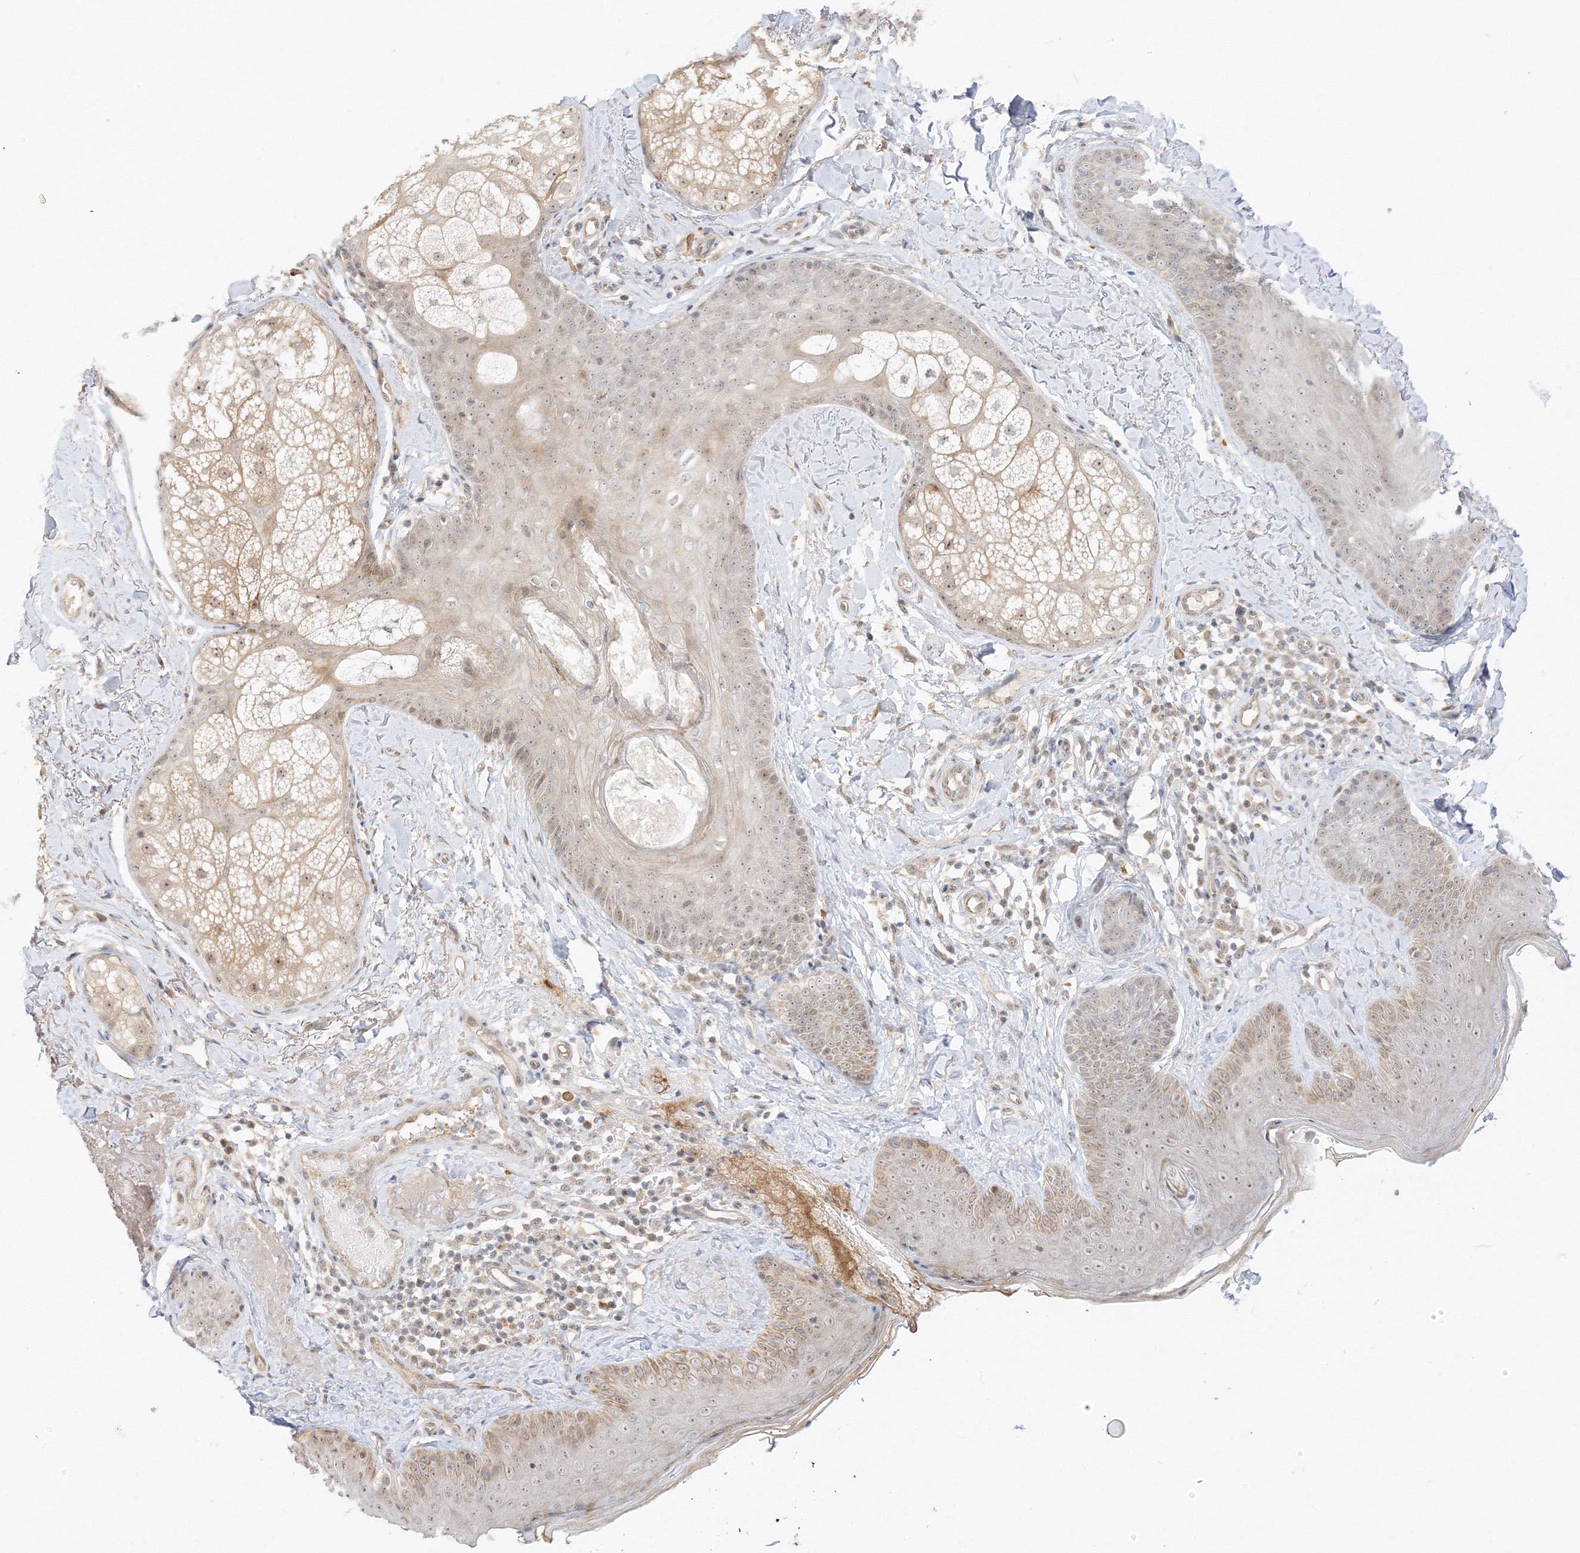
{"staining": {"intensity": "moderate", "quantity": "25%-75%", "location": "cytoplasmic/membranous,nuclear"}, "tissue": "skin", "cell_type": "Fibroblasts", "image_type": "normal", "snomed": [{"axis": "morphology", "description": "Normal tissue, NOS"}, {"axis": "topography", "description": "Skin"}], "caption": "A high-resolution micrograph shows immunohistochemistry staining of unremarkable skin, which exhibits moderate cytoplasmic/membranous,nuclear expression in approximately 25%-75% of fibroblasts. The protein of interest is shown in brown color, while the nuclei are stained blue.", "gene": "ETAA1", "patient": {"sex": "male", "age": 57}}